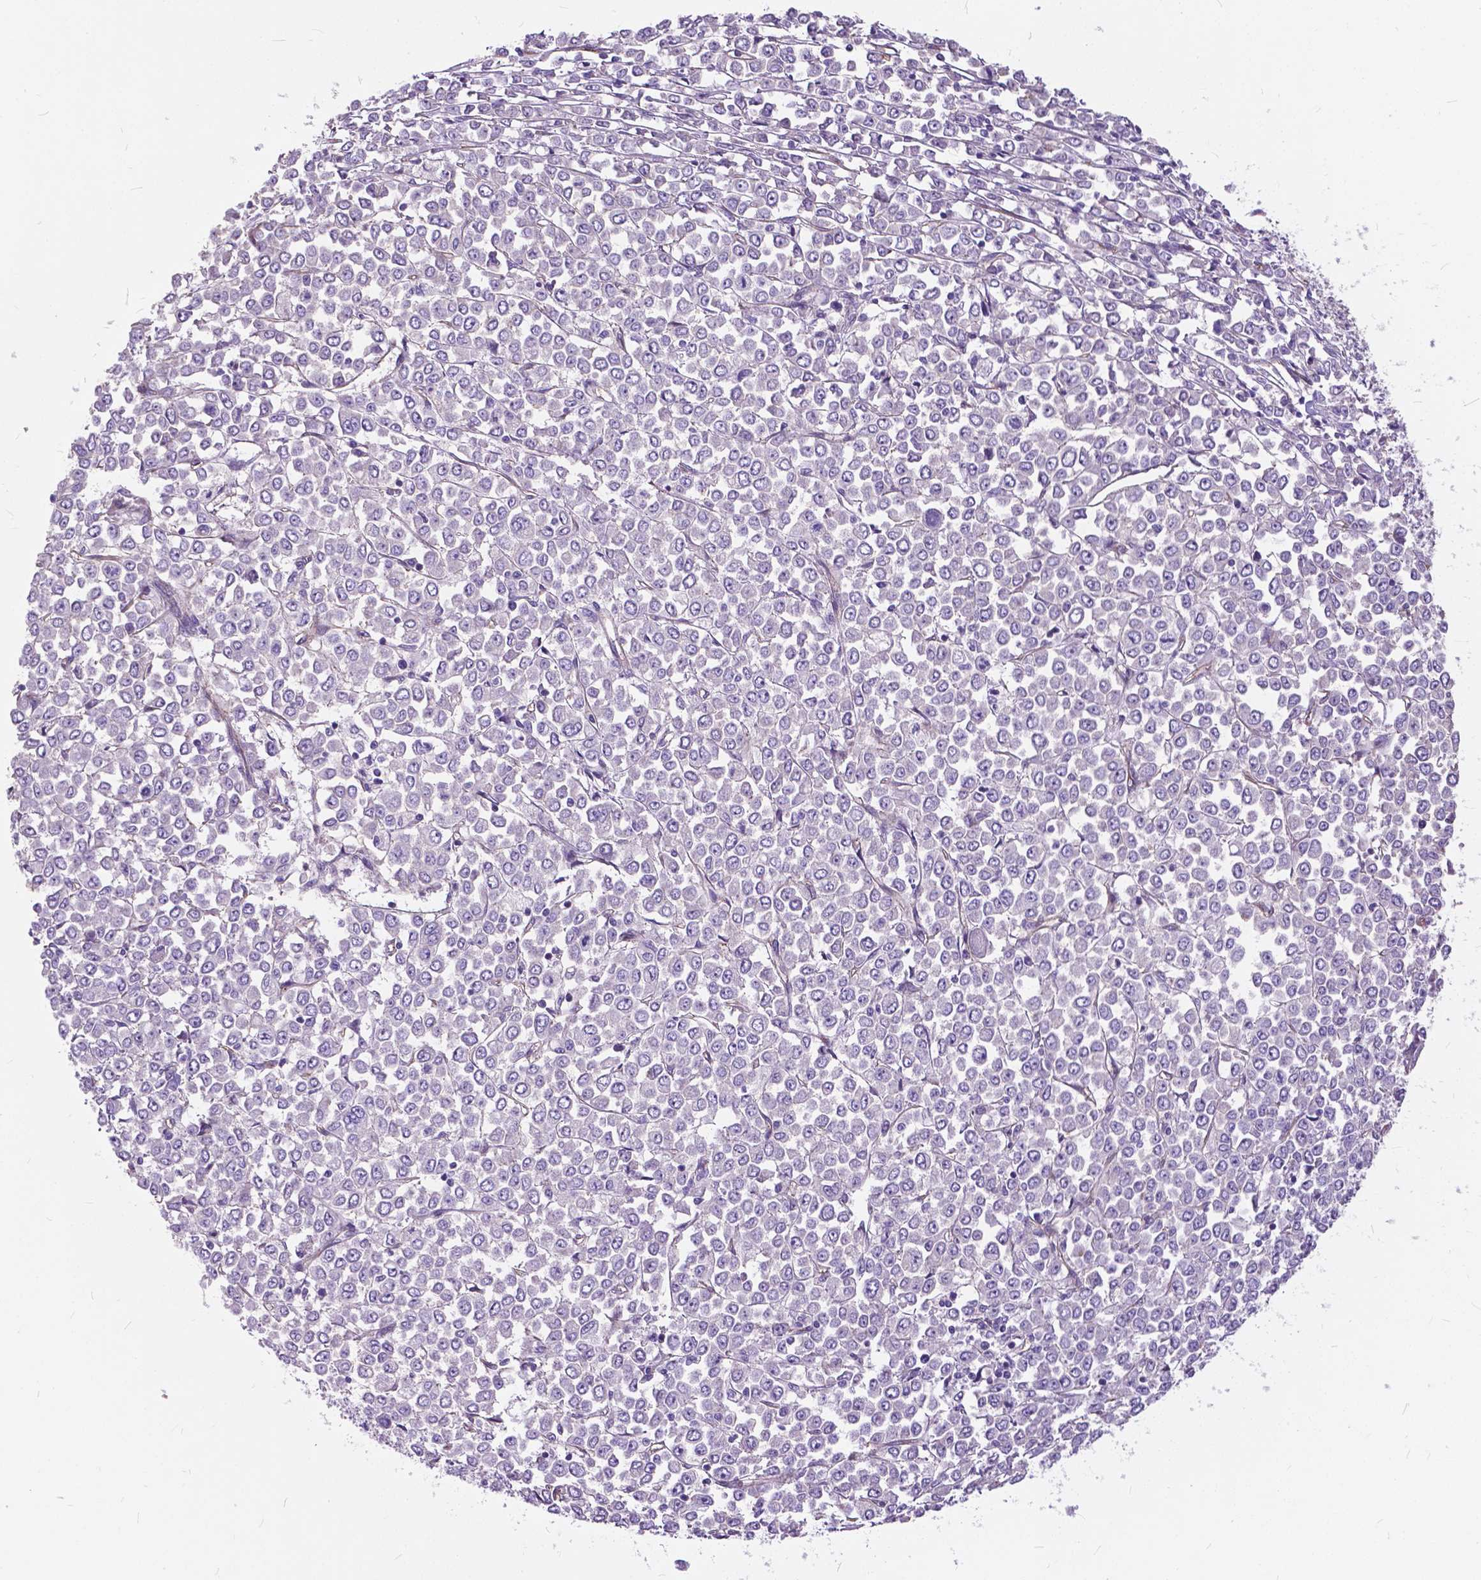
{"staining": {"intensity": "negative", "quantity": "none", "location": "none"}, "tissue": "stomach cancer", "cell_type": "Tumor cells", "image_type": "cancer", "snomed": [{"axis": "morphology", "description": "Adenocarcinoma, NOS"}, {"axis": "topography", "description": "Stomach, upper"}], "caption": "High magnification brightfield microscopy of stomach cancer stained with DAB (brown) and counterstained with hematoxylin (blue): tumor cells show no significant expression.", "gene": "FLT4", "patient": {"sex": "male", "age": 70}}